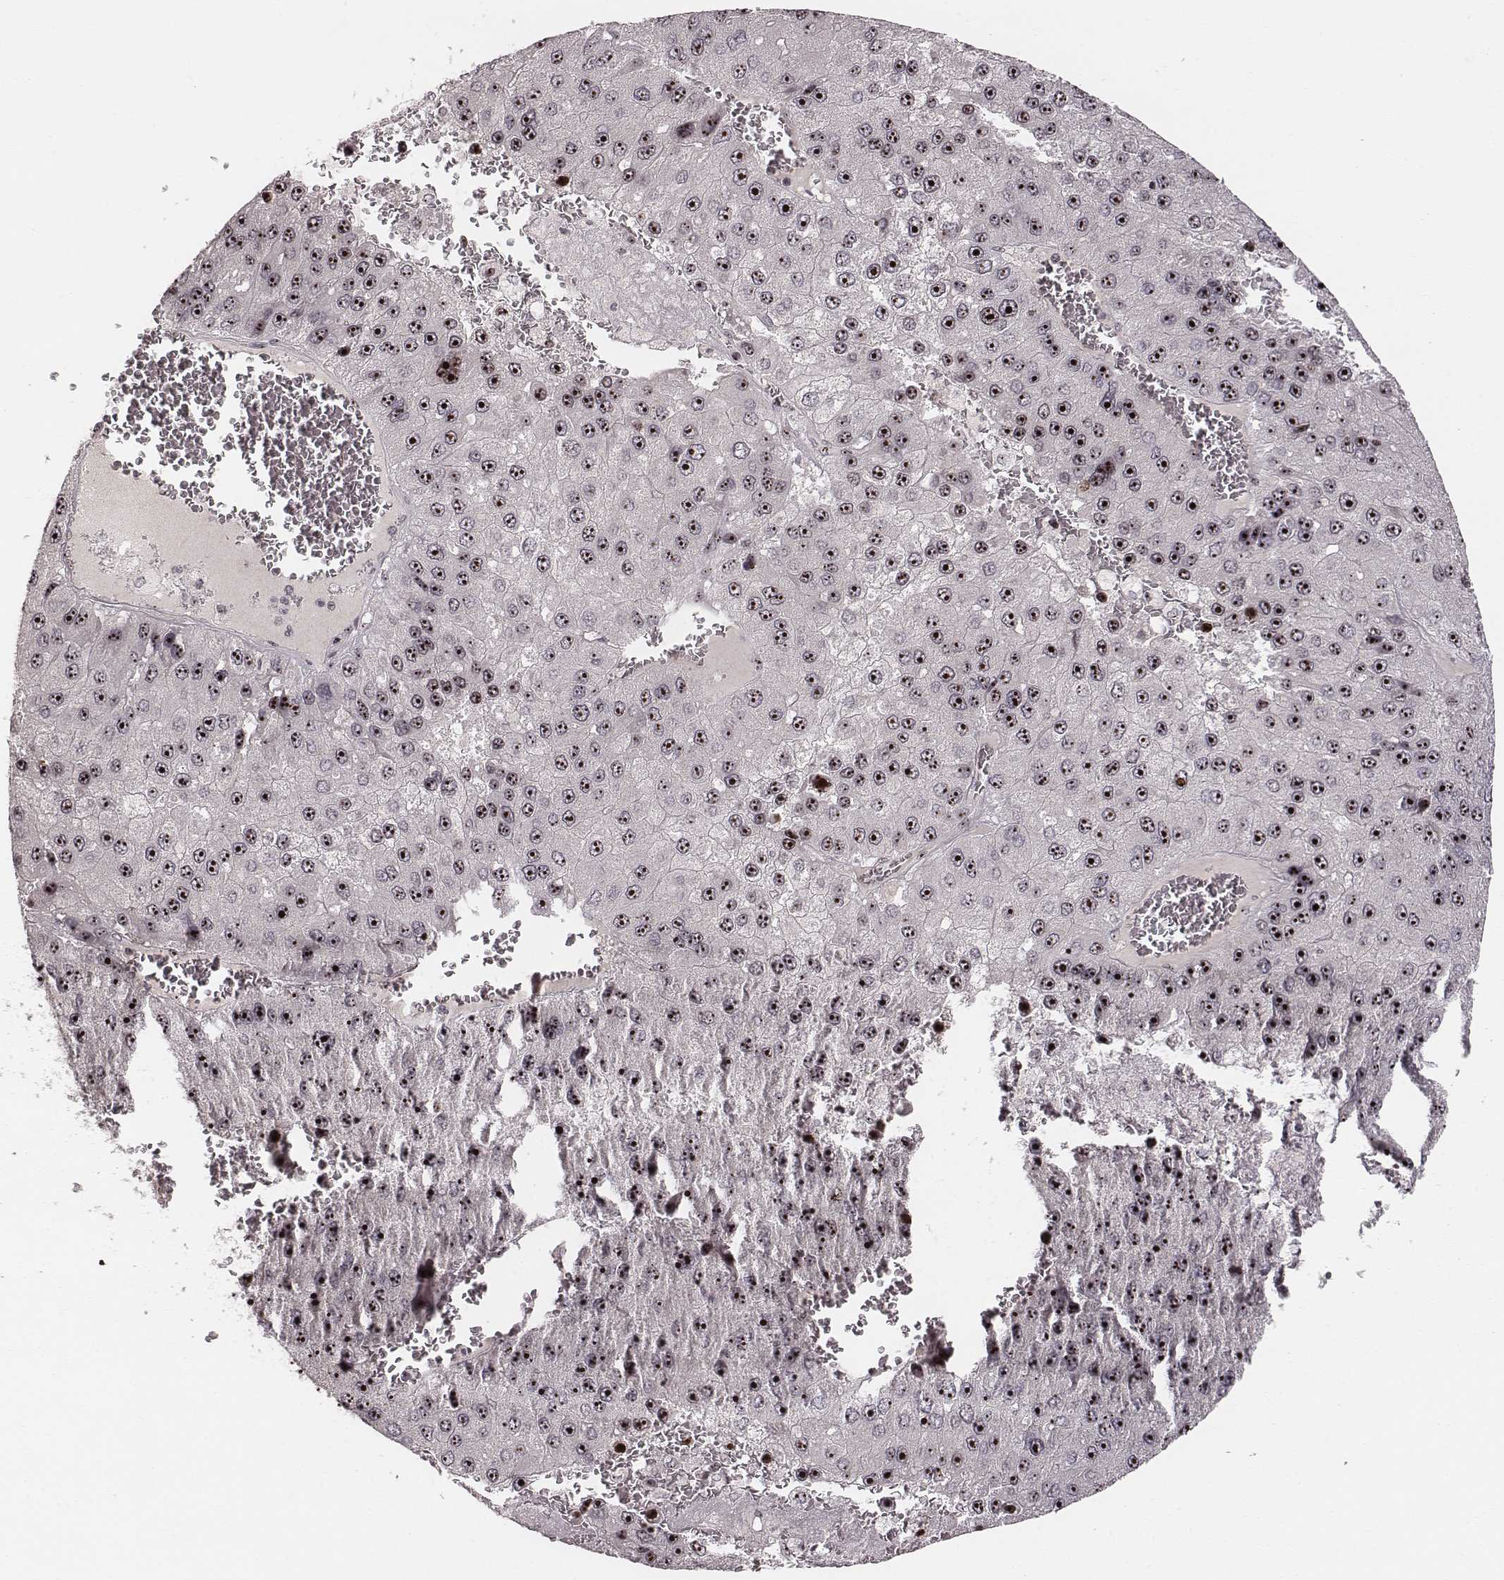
{"staining": {"intensity": "moderate", "quantity": ">75%", "location": "nuclear"}, "tissue": "liver cancer", "cell_type": "Tumor cells", "image_type": "cancer", "snomed": [{"axis": "morphology", "description": "Carcinoma, Hepatocellular, NOS"}, {"axis": "topography", "description": "Liver"}], "caption": "This photomicrograph shows immunohistochemistry staining of human liver cancer (hepatocellular carcinoma), with medium moderate nuclear expression in about >75% of tumor cells.", "gene": "NOP56", "patient": {"sex": "female", "age": 73}}